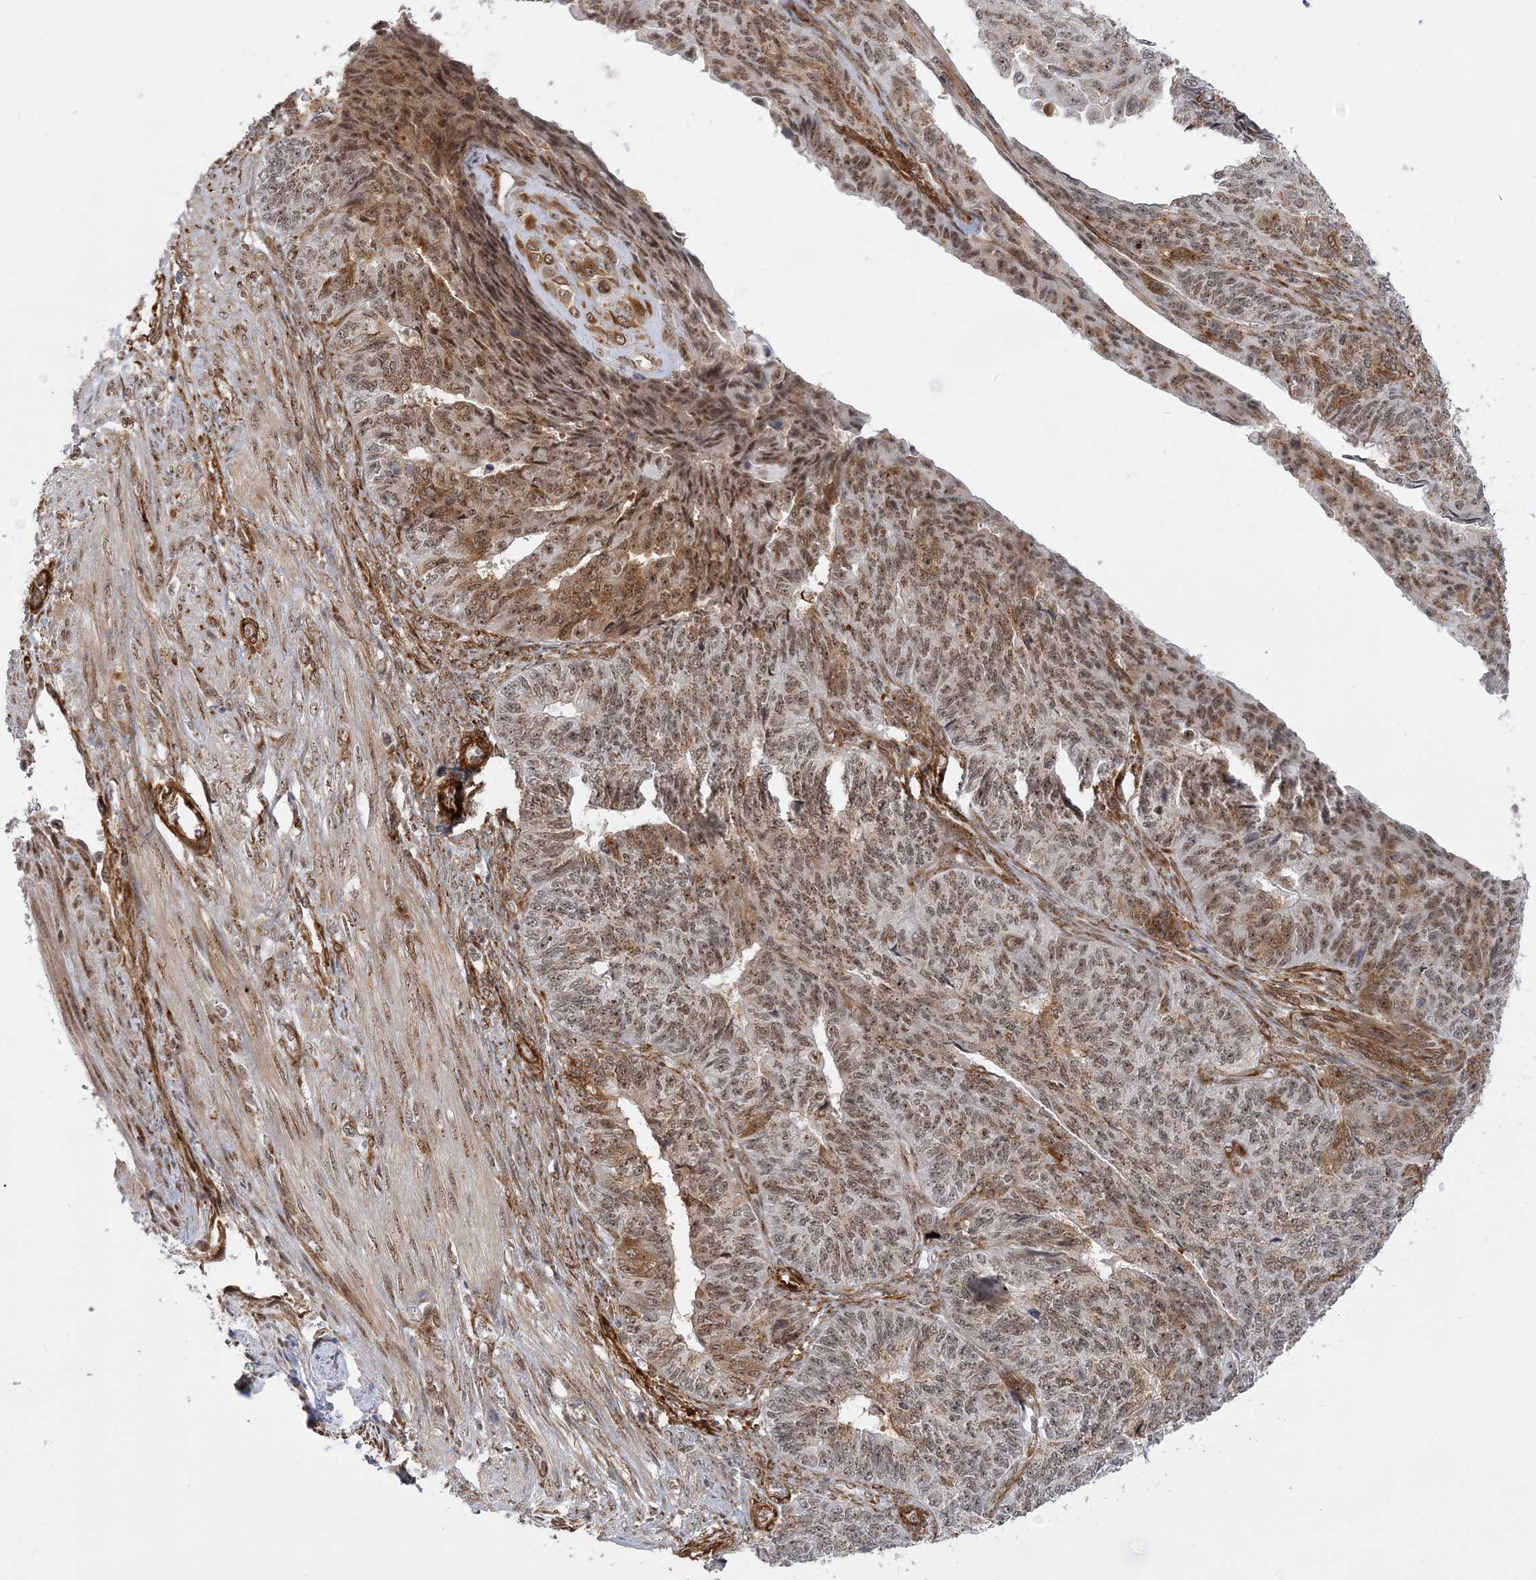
{"staining": {"intensity": "moderate", "quantity": ">75%", "location": "nuclear"}, "tissue": "endometrial cancer", "cell_type": "Tumor cells", "image_type": "cancer", "snomed": [{"axis": "morphology", "description": "Adenocarcinoma, NOS"}, {"axis": "topography", "description": "Endometrium"}], "caption": "This is an image of immunohistochemistry (IHC) staining of adenocarcinoma (endometrial), which shows moderate positivity in the nuclear of tumor cells.", "gene": "PLRG1", "patient": {"sex": "female", "age": 32}}